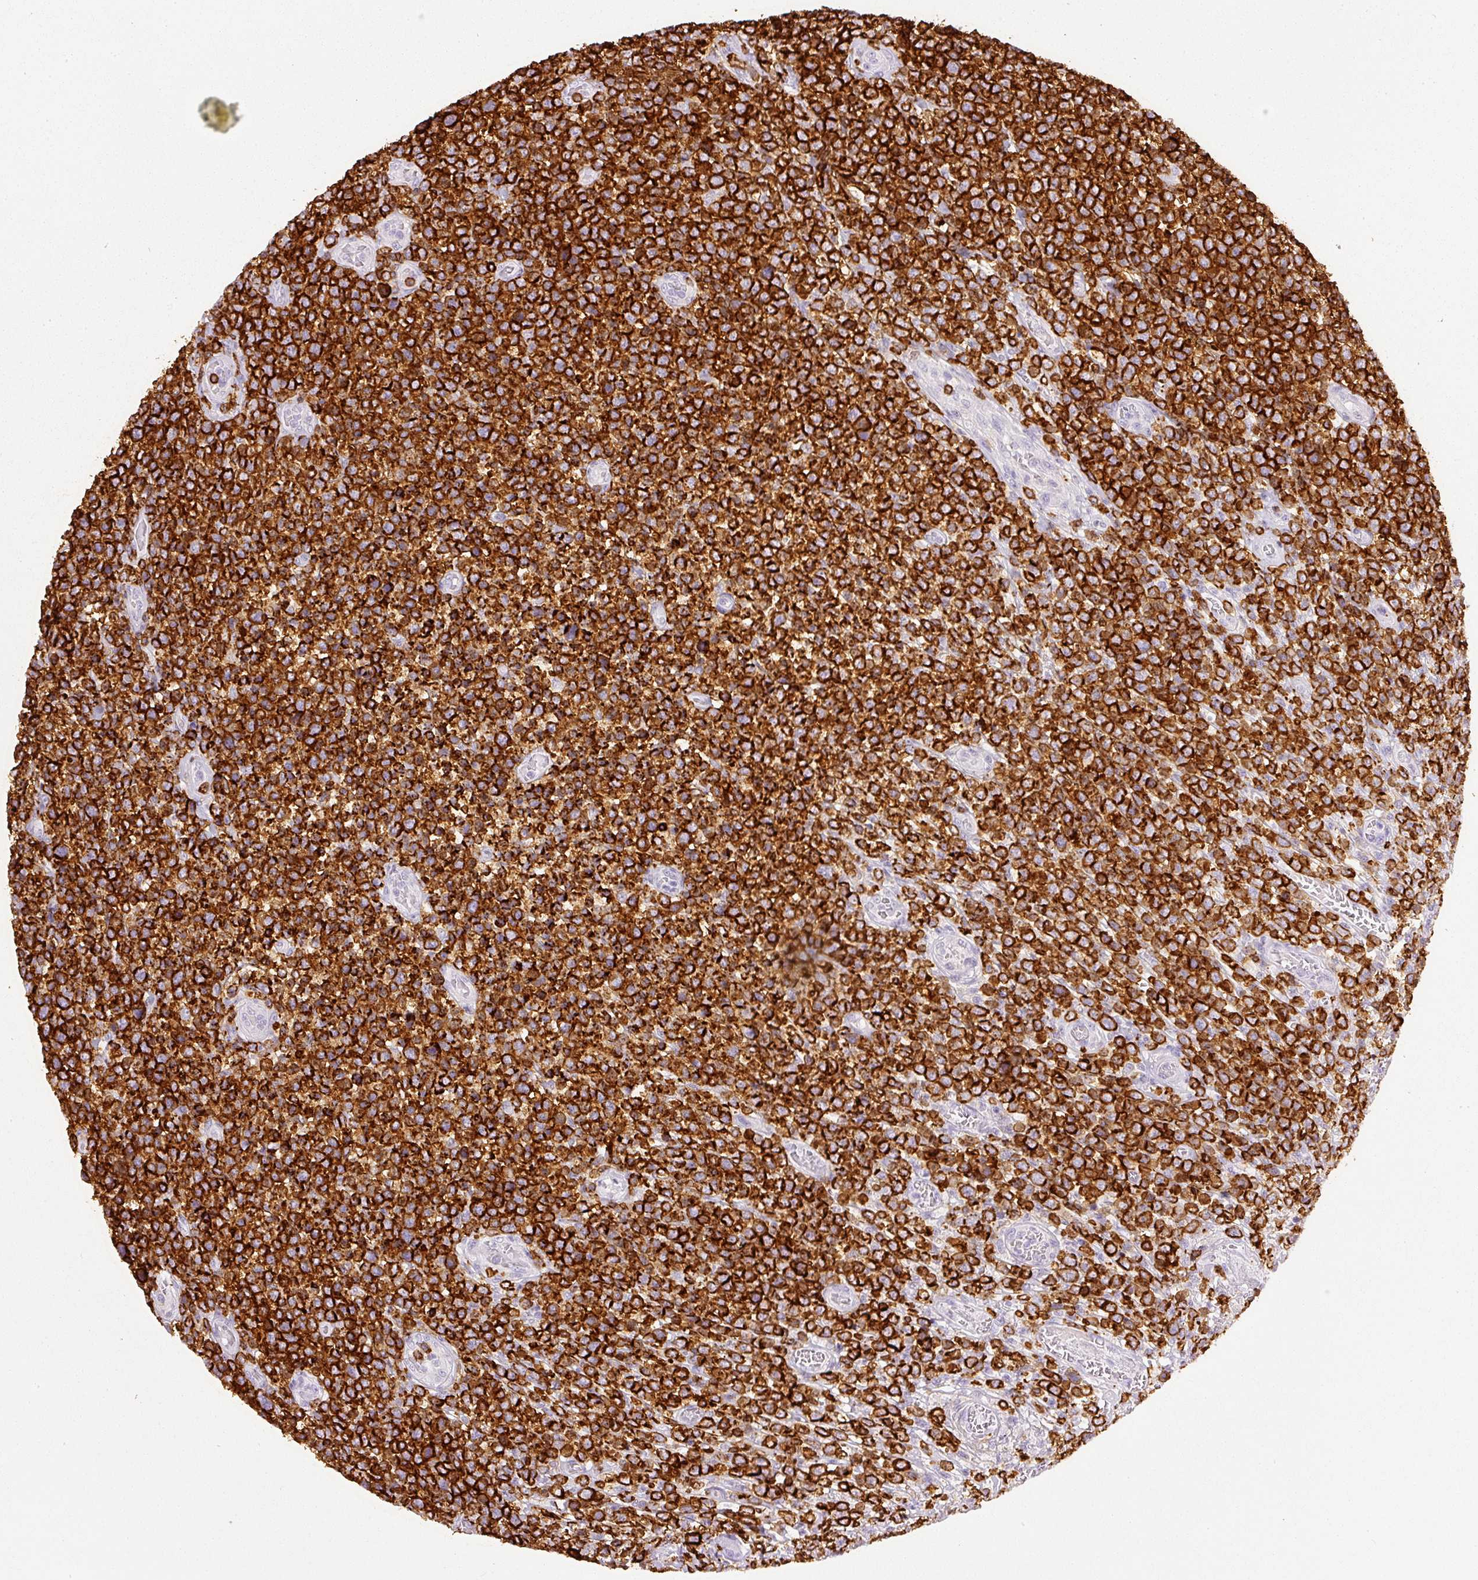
{"staining": {"intensity": "strong", "quantity": ">75%", "location": "cytoplasmic/membranous"}, "tissue": "lymphoma", "cell_type": "Tumor cells", "image_type": "cancer", "snomed": [{"axis": "morphology", "description": "Malignant lymphoma, non-Hodgkin's type, High grade"}, {"axis": "topography", "description": "Soft tissue"}], "caption": "The immunohistochemical stain shows strong cytoplasmic/membranous staining in tumor cells of high-grade malignant lymphoma, non-Hodgkin's type tissue.", "gene": "EVL", "patient": {"sex": "female", "age": 56}}